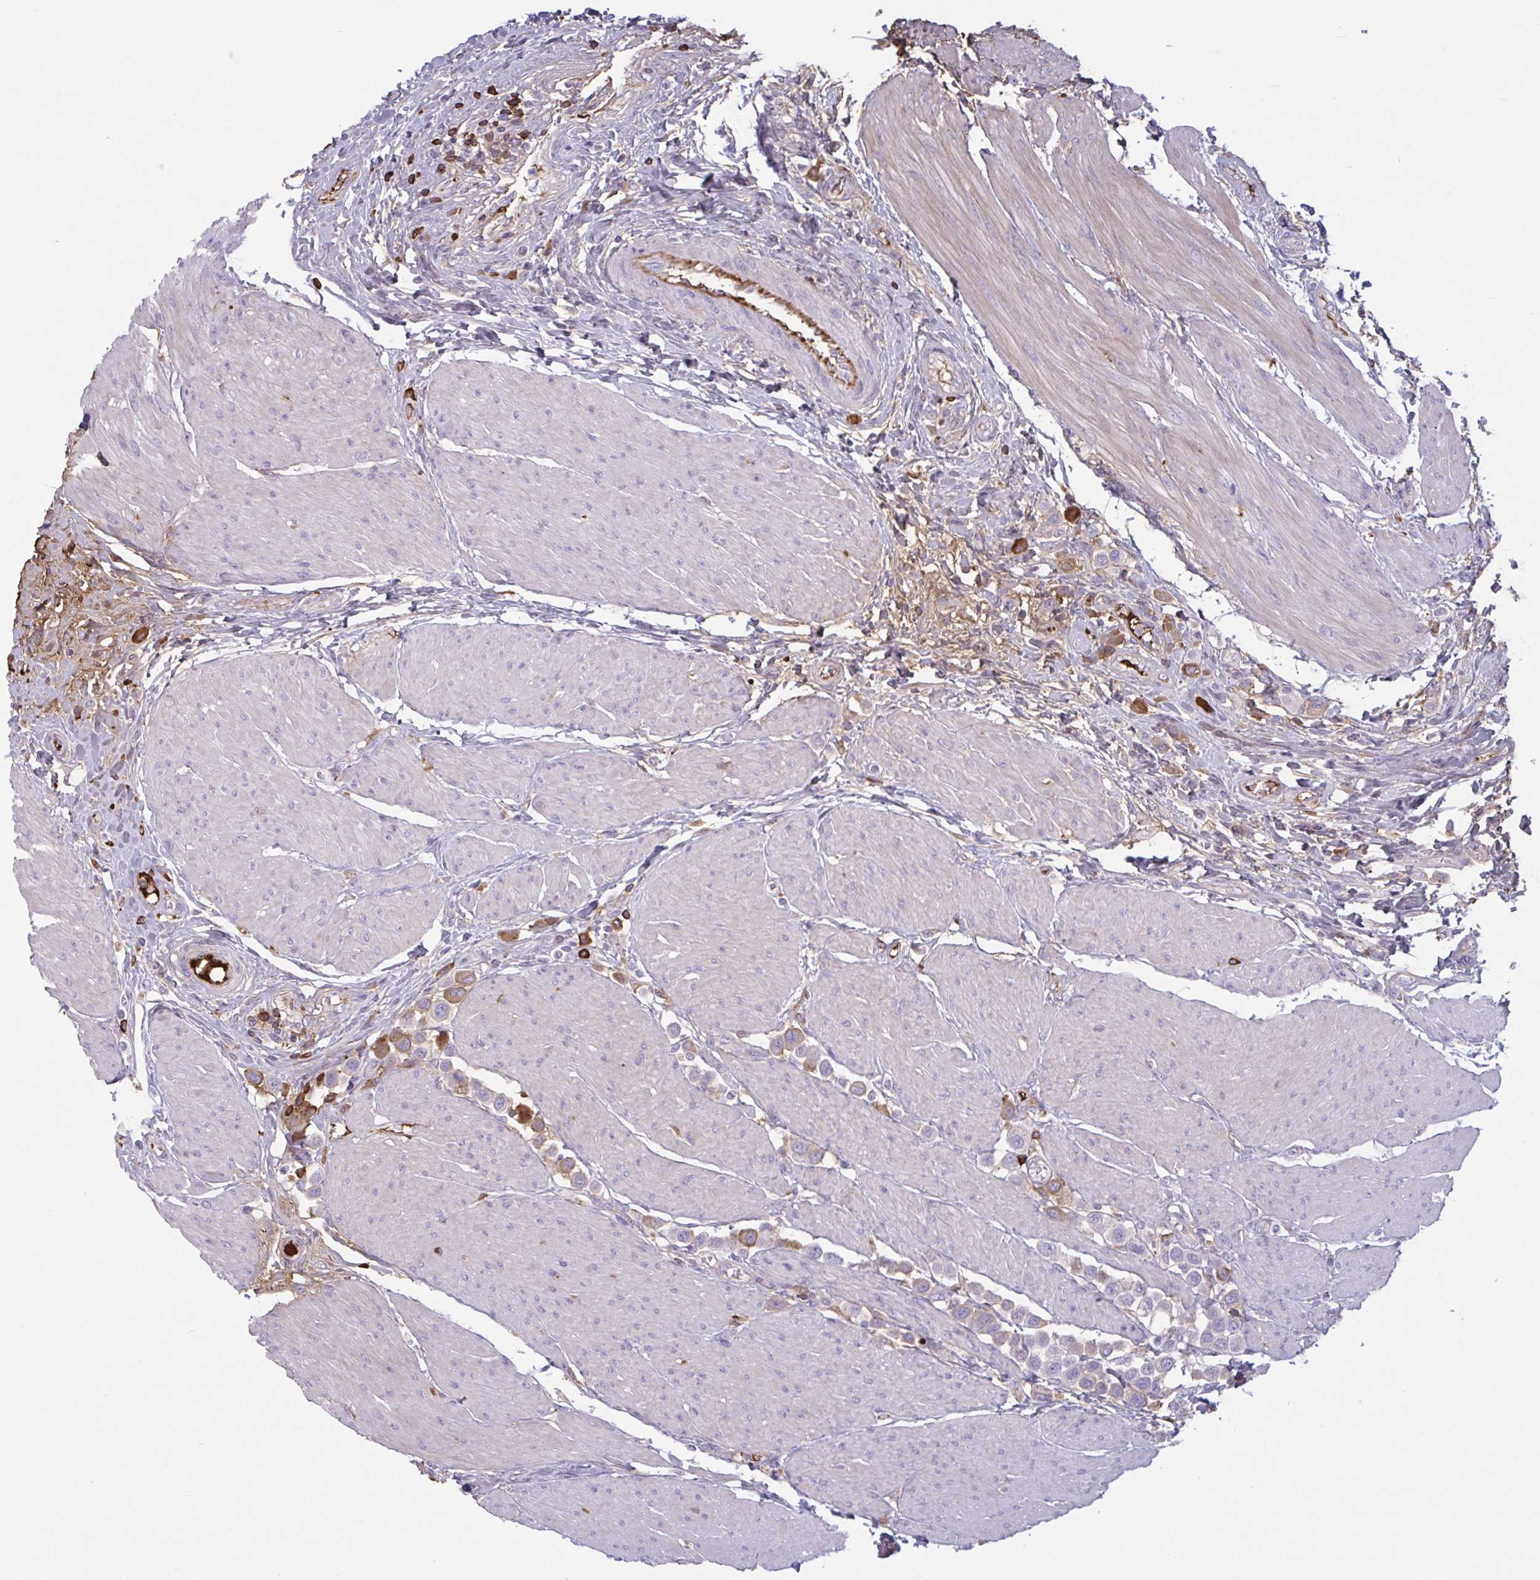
{"staining": {"intensity": "moderate", "quantity": "<25%", "location": "cytoplasmic/membranous"}, "tissue": "urothelial cancer", "cell_type": "Tumor cells", "image_type": "cancer", "snomed": [{"axis": "morphology", "description": "Urothelial carcinoma, High grade"}, {"axis": "topography", "description": "Urinary bladder"}], "caption": "Immunohistochemistry histopathology image of urothelial cancer stained for a protein (brown), which exhibits low levels of moderate cytoplasmic/membranous expression in approximately <25% of tumor cells.", "gene": "IL1R1", "patient": {"sex": "male", "age": 50}}